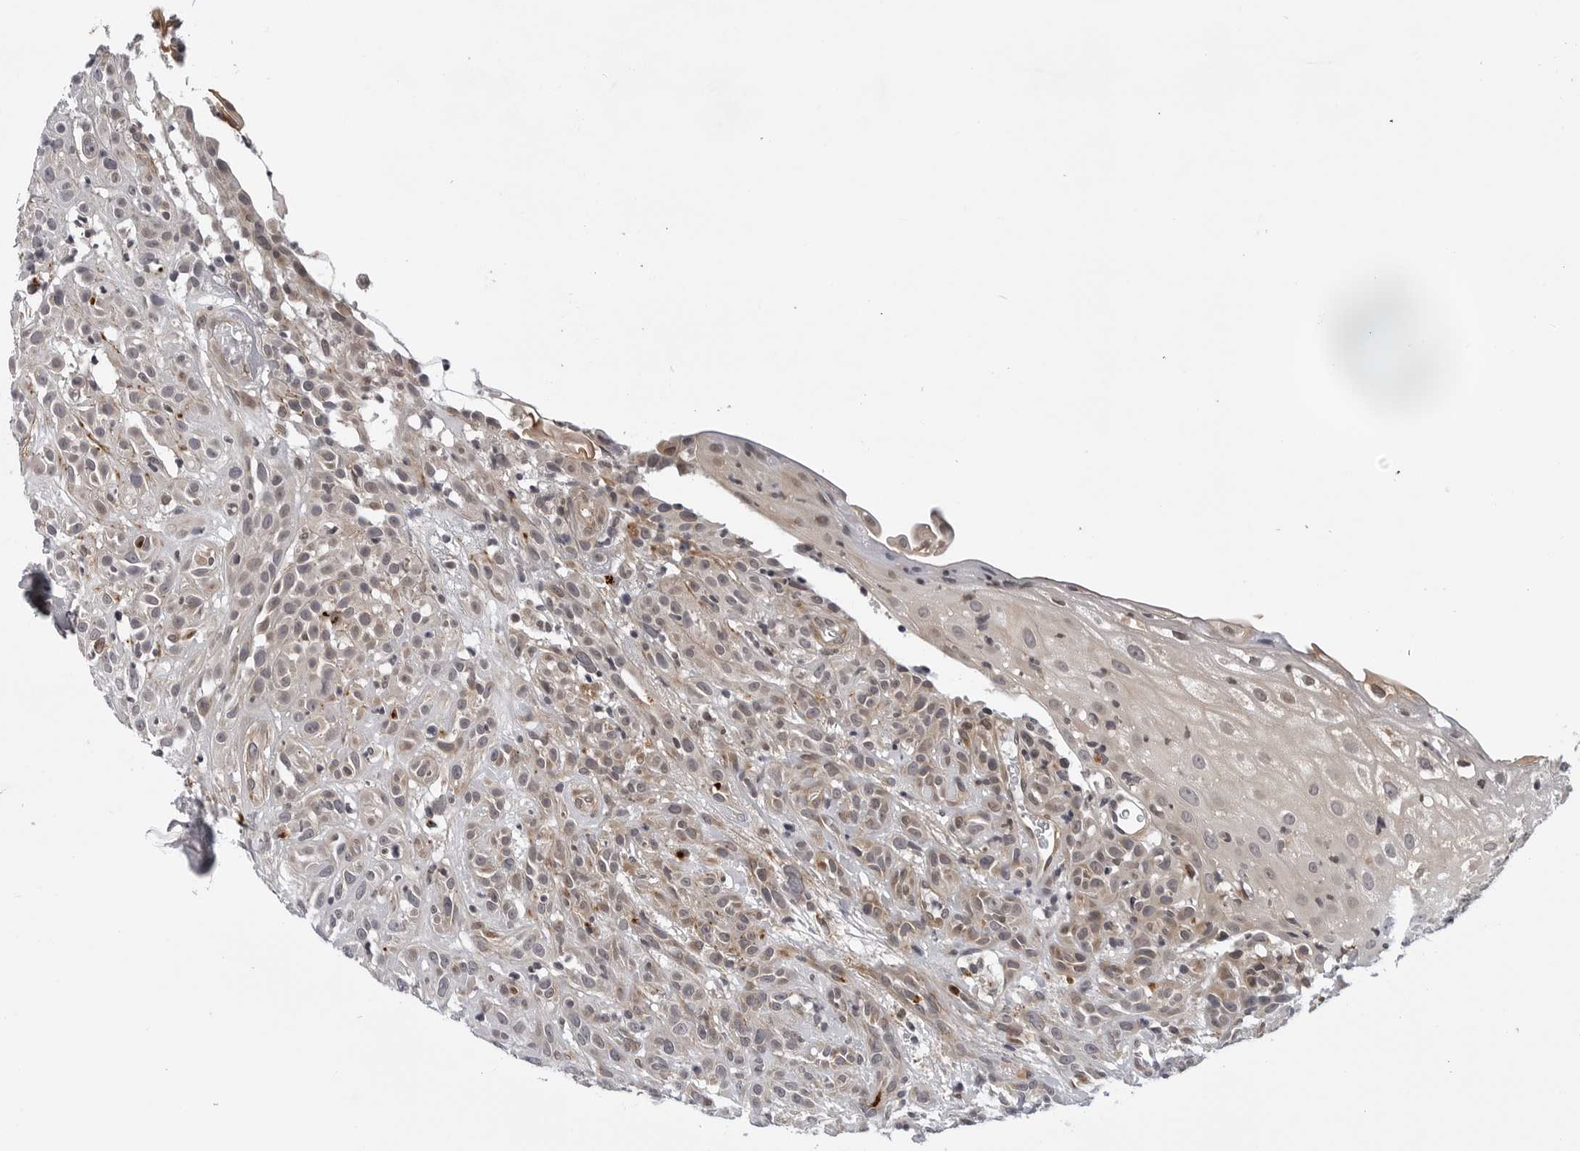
{"staining": {"intensity": "weak", "quantity": "25%-75%", "location": "cytoplasmic/membranous"}, "tissue": "head and neck cancer", "cell_type": "Tumor cells", "image_type": "cancer", "snomed": [{"axis": "morphology", "description": "Normal tissue, NOS"}, {"axis": "morphology", "description": "Squamous cell carcinoma, NOS"}, {"axis": "topography", "description": "Cartilage tissue"}, {"axis": "topography", "description": "Head-Neck"}], "caption": "A photomicrograph of squamous cell carcinoma (head and neck) stained for a protein reveals weak cytoplasmic/membranous brown staining in tumor cells. (brown staining indicates protein expression, while blue staining denotes nuclei).", "gene": "KIAA1614", "patient": {"sex": "male", "age": 62}}